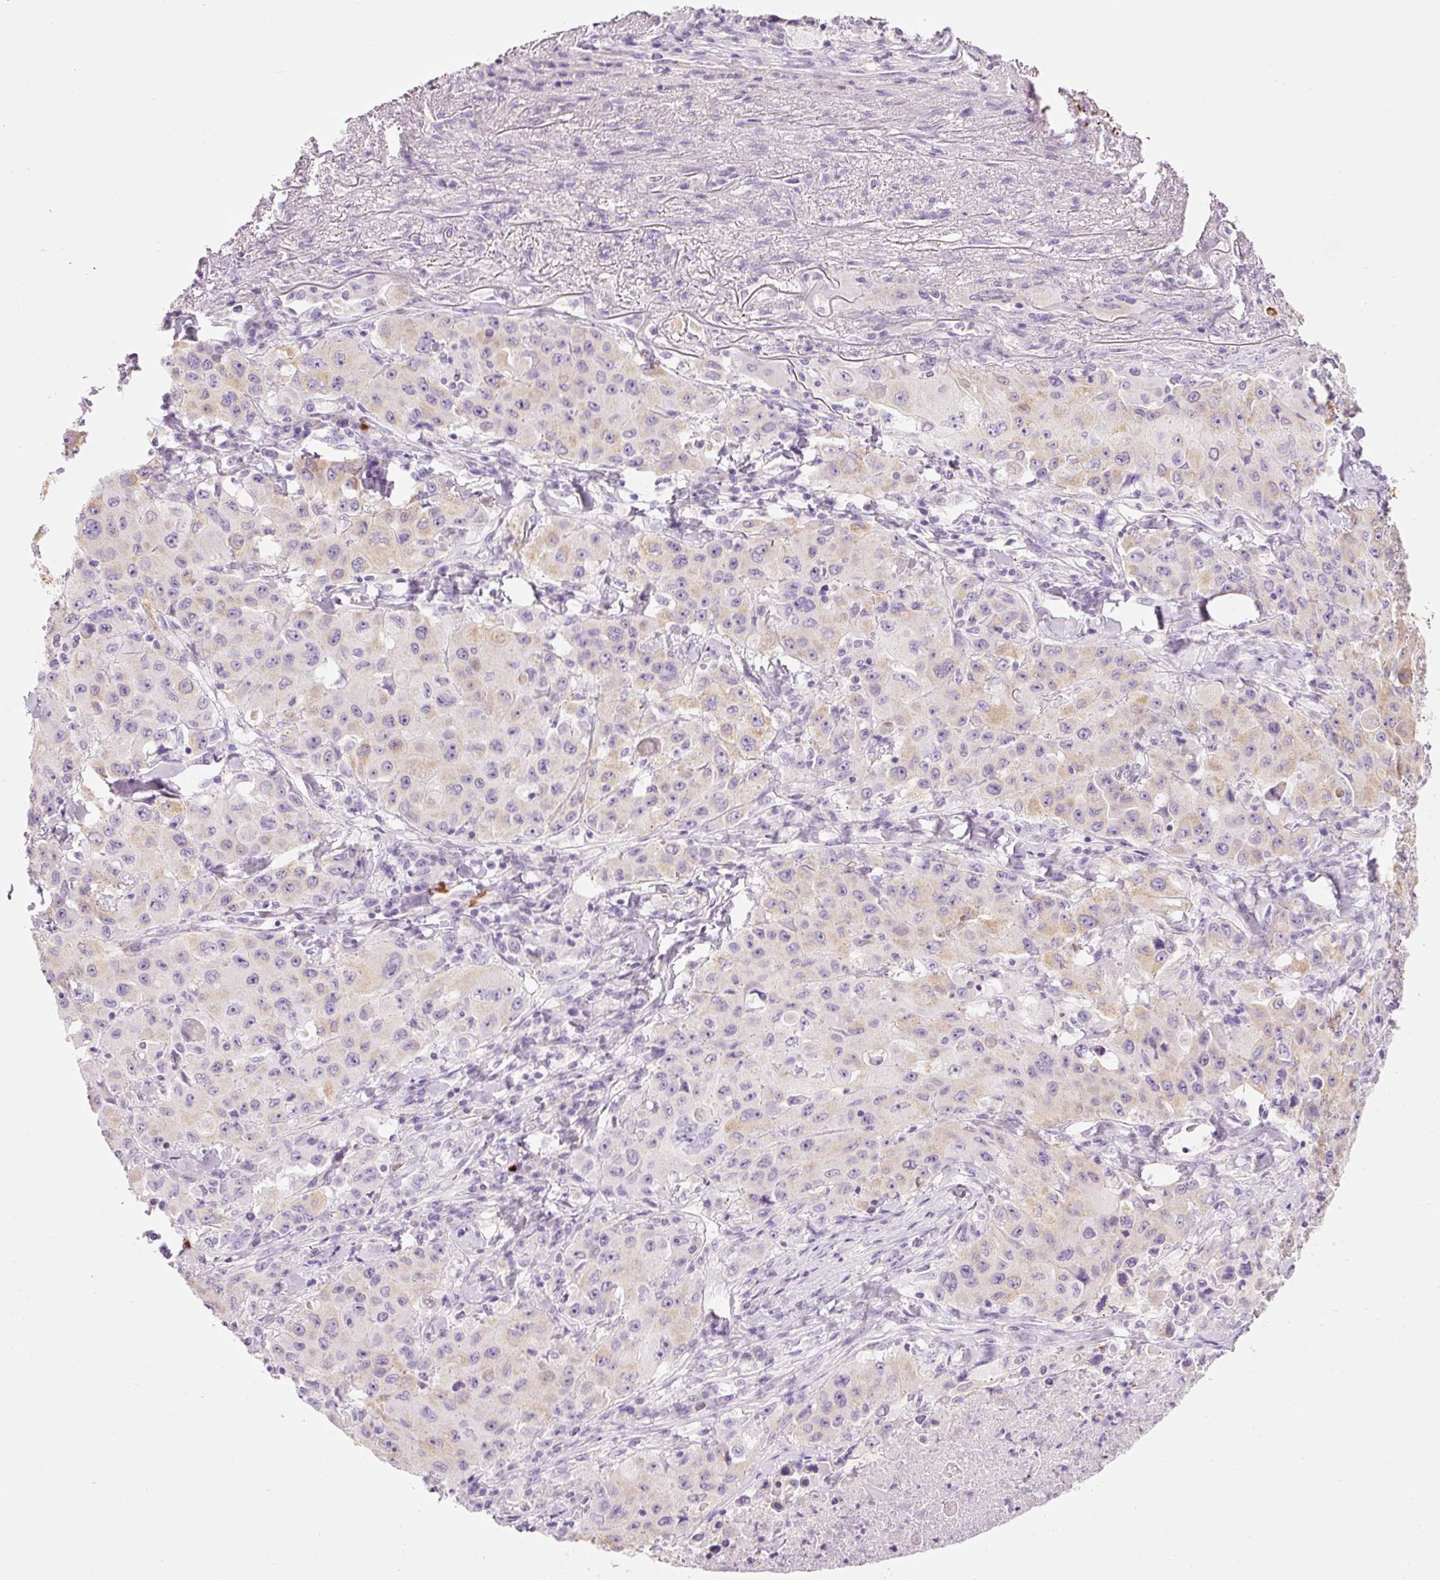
{"staining": {"intensity": "moderate", "quantity": "<25%", "location": "cytoplasmic/membranous"}, "tissue": "lung cancer", "cell_type": "Tumor cells", "image_type": "cancer", "snomed": [{"axis": "morphology", "description": "Squamous cell carcinoma, NOS"}, {"axis": "topography", "description": "Lung"}], "caption": "Squamous cell carcinoma (lung) tissue reveals moderate cytoplasmic/membranous expression in about <25% of tumor cells, visualized by immunohistochemistry. Nuclei are stained in blue.", "gene": "CARD16", "patient": {"sex": "male", "age": 63}}